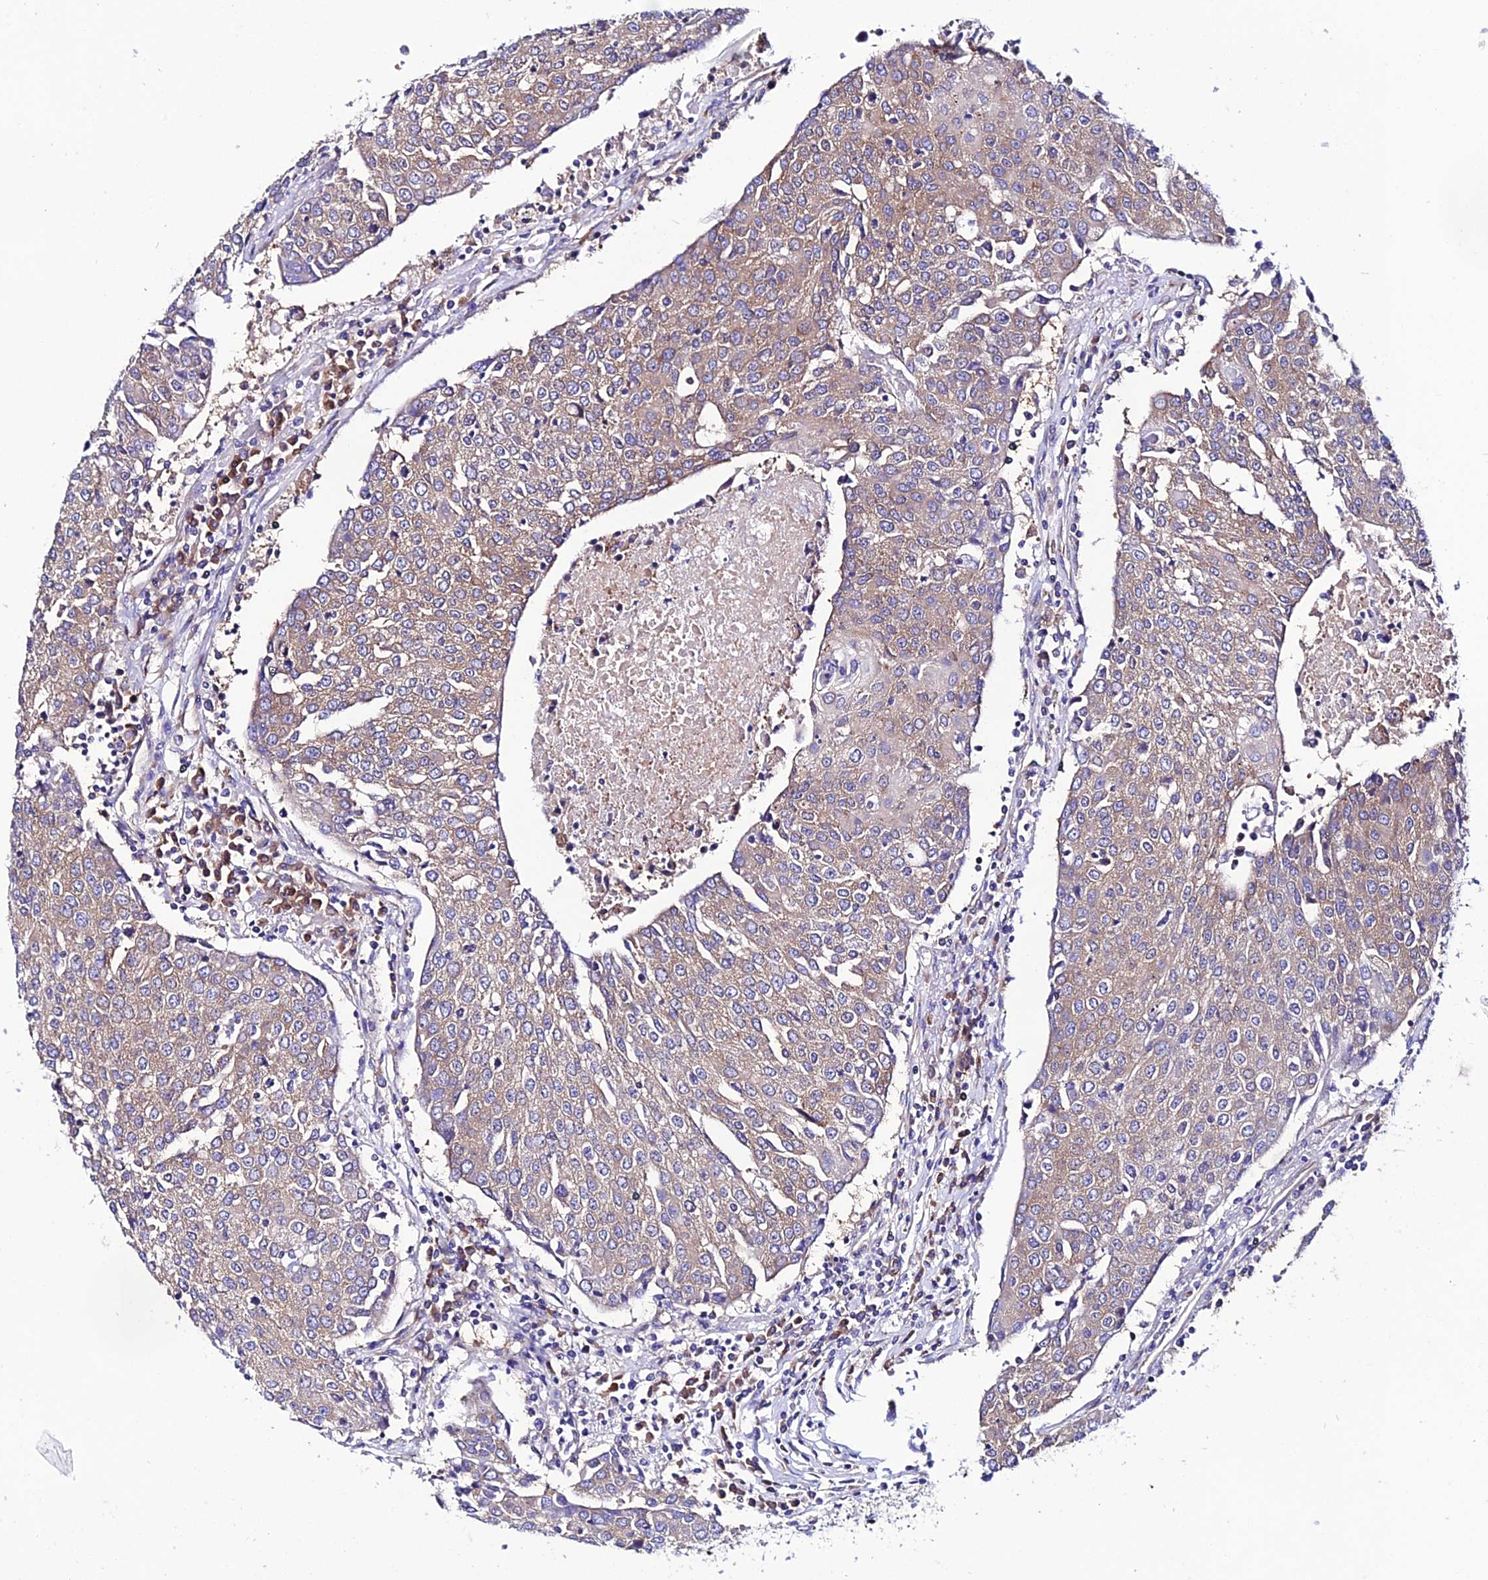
{"staining": {"intensity": "weak", "quantity": ">75%", "location": "cytoplasmic/membranous"}, "tissue": "urothelial cancer", "cell_type": "Tumor cells", "image_type": "cancer", "snomed": [{"axis": "morphology", "description": "Urothelial carcinoma, High grade"}, {"axis": "topography", "description": "Urinary bladder"}], "caption": "High-grade urothelial carcinoma was stained to show a protein in brown. There is low levels of weak cytoplasmic/membranous positivity in approximately >75% of tumor cells. Using DAB (3,3'-diaminobenzidine) (brown) and hematoxylin (blue) stains, captured at high magnification using brightfield microscopy.", "gene": "EEF1G", "patient": {"sex": "female", "age": 85}}